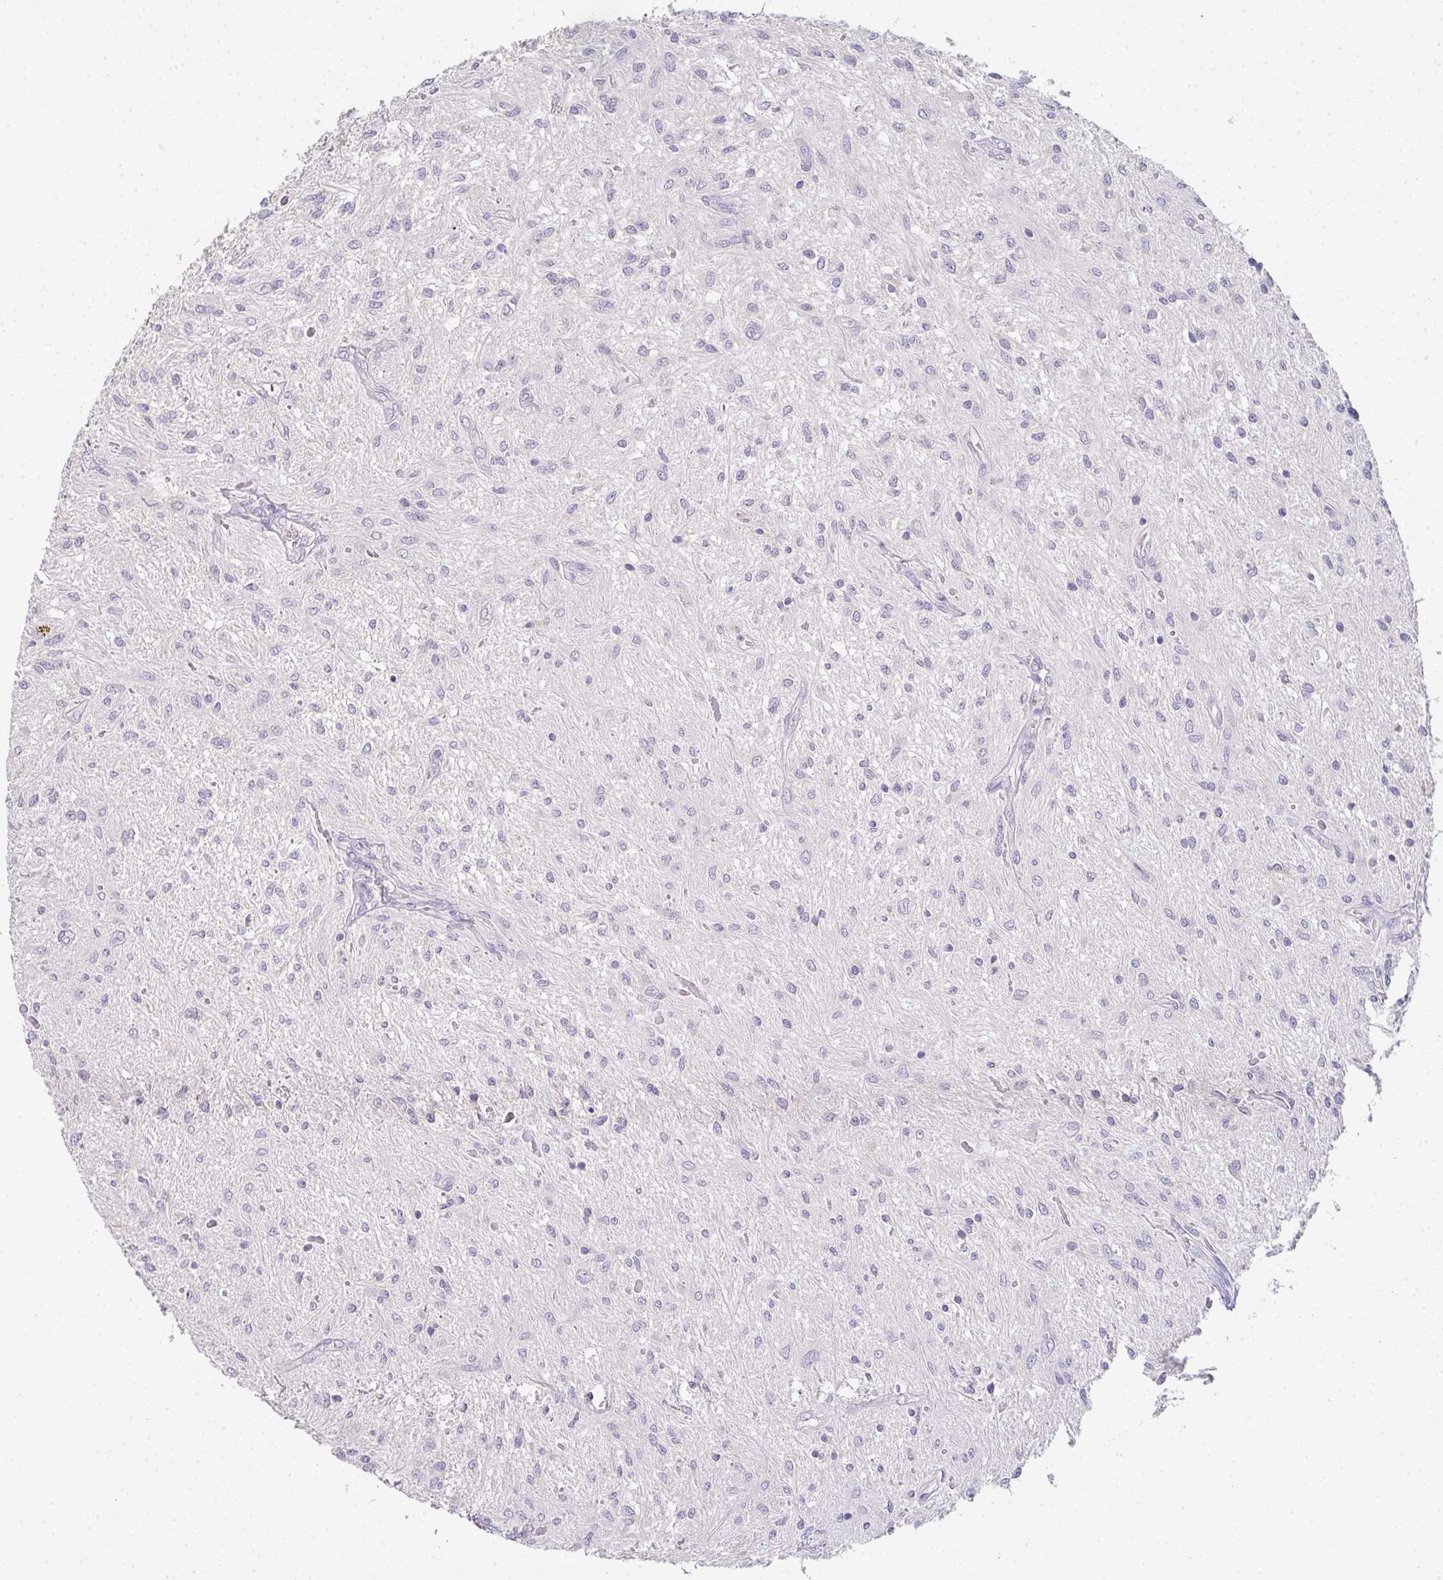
{"staining": {"intensity": "negative", "quantity": "none", "location": "none"}, "tissue": "glioma", "cell_type": "Tumor cells", "image_type": "cancer", "snomed": [{"axis": "morphology", "description": "Glioma, malignant, Low grade"}, {"axis": "topography", "description": "Cerebellum"}], "caption": "Image shows no significant protein expression in tumor cells of low-grade glioma (malignant).", "gene": "ZNF215", "patient": {"sex": "female", "age": 14}}